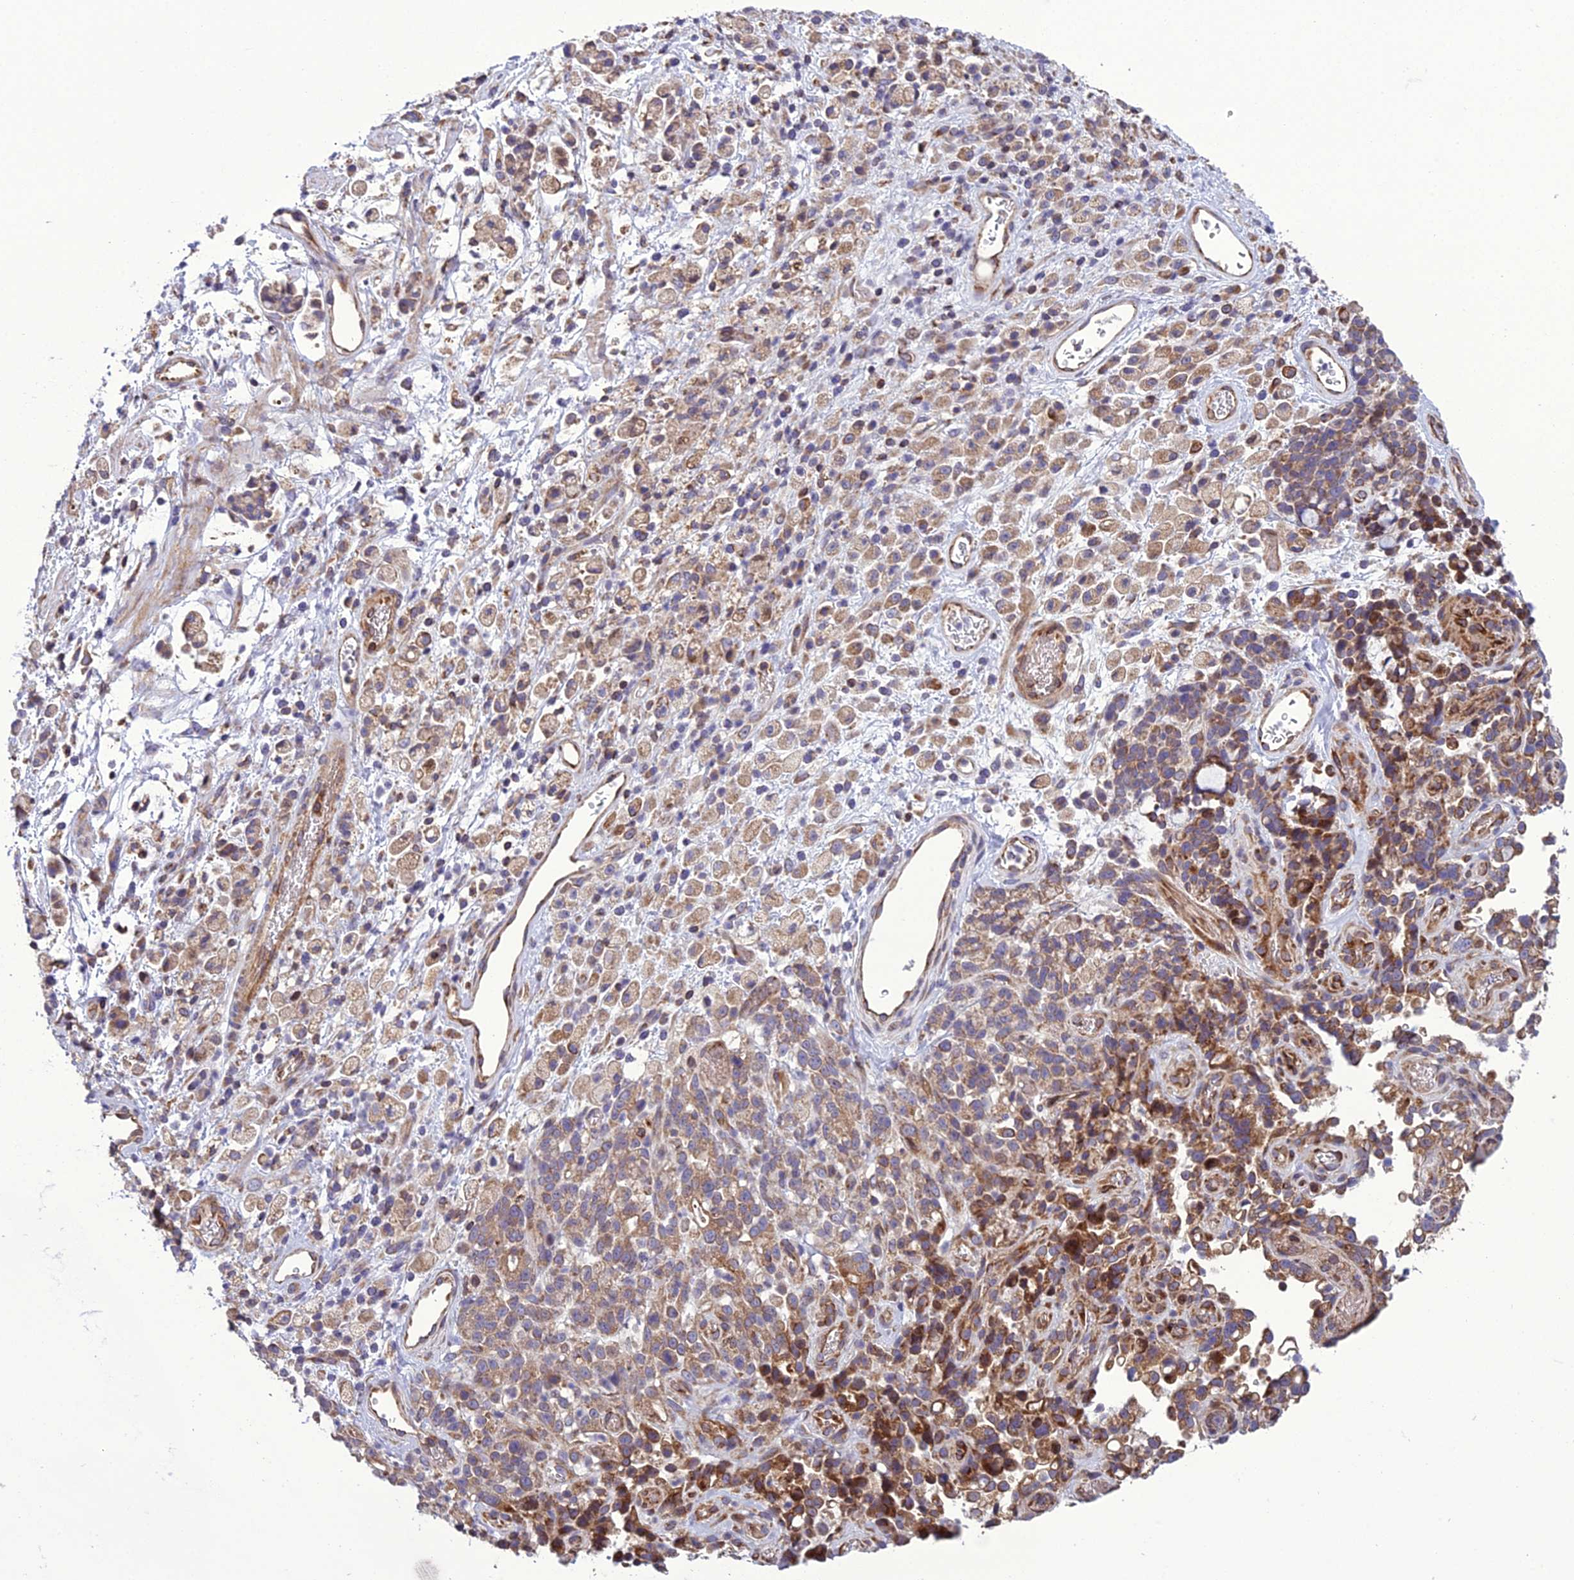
{"staining": {"intensity": "moderate", "quantity": ">75%", "location": "cytoplasmic/membranous"}, "tissue": "stomach cancer", "cell_type": "Tumor cells", "image_type": "cancer", "snomed": [{"axis": "morphology", "description": "Adenocarcinoma, NOS"}, {"axis": "topography", "description": "Stomach"}], "caption": "IHC of stomach adenocarcinoma shows medium levels of moderate cytoplasmic/membranous staining in about >75% of tumor cells.", "gene": "GIMAP1", "patient": {"sex": "female", "age": 60}}